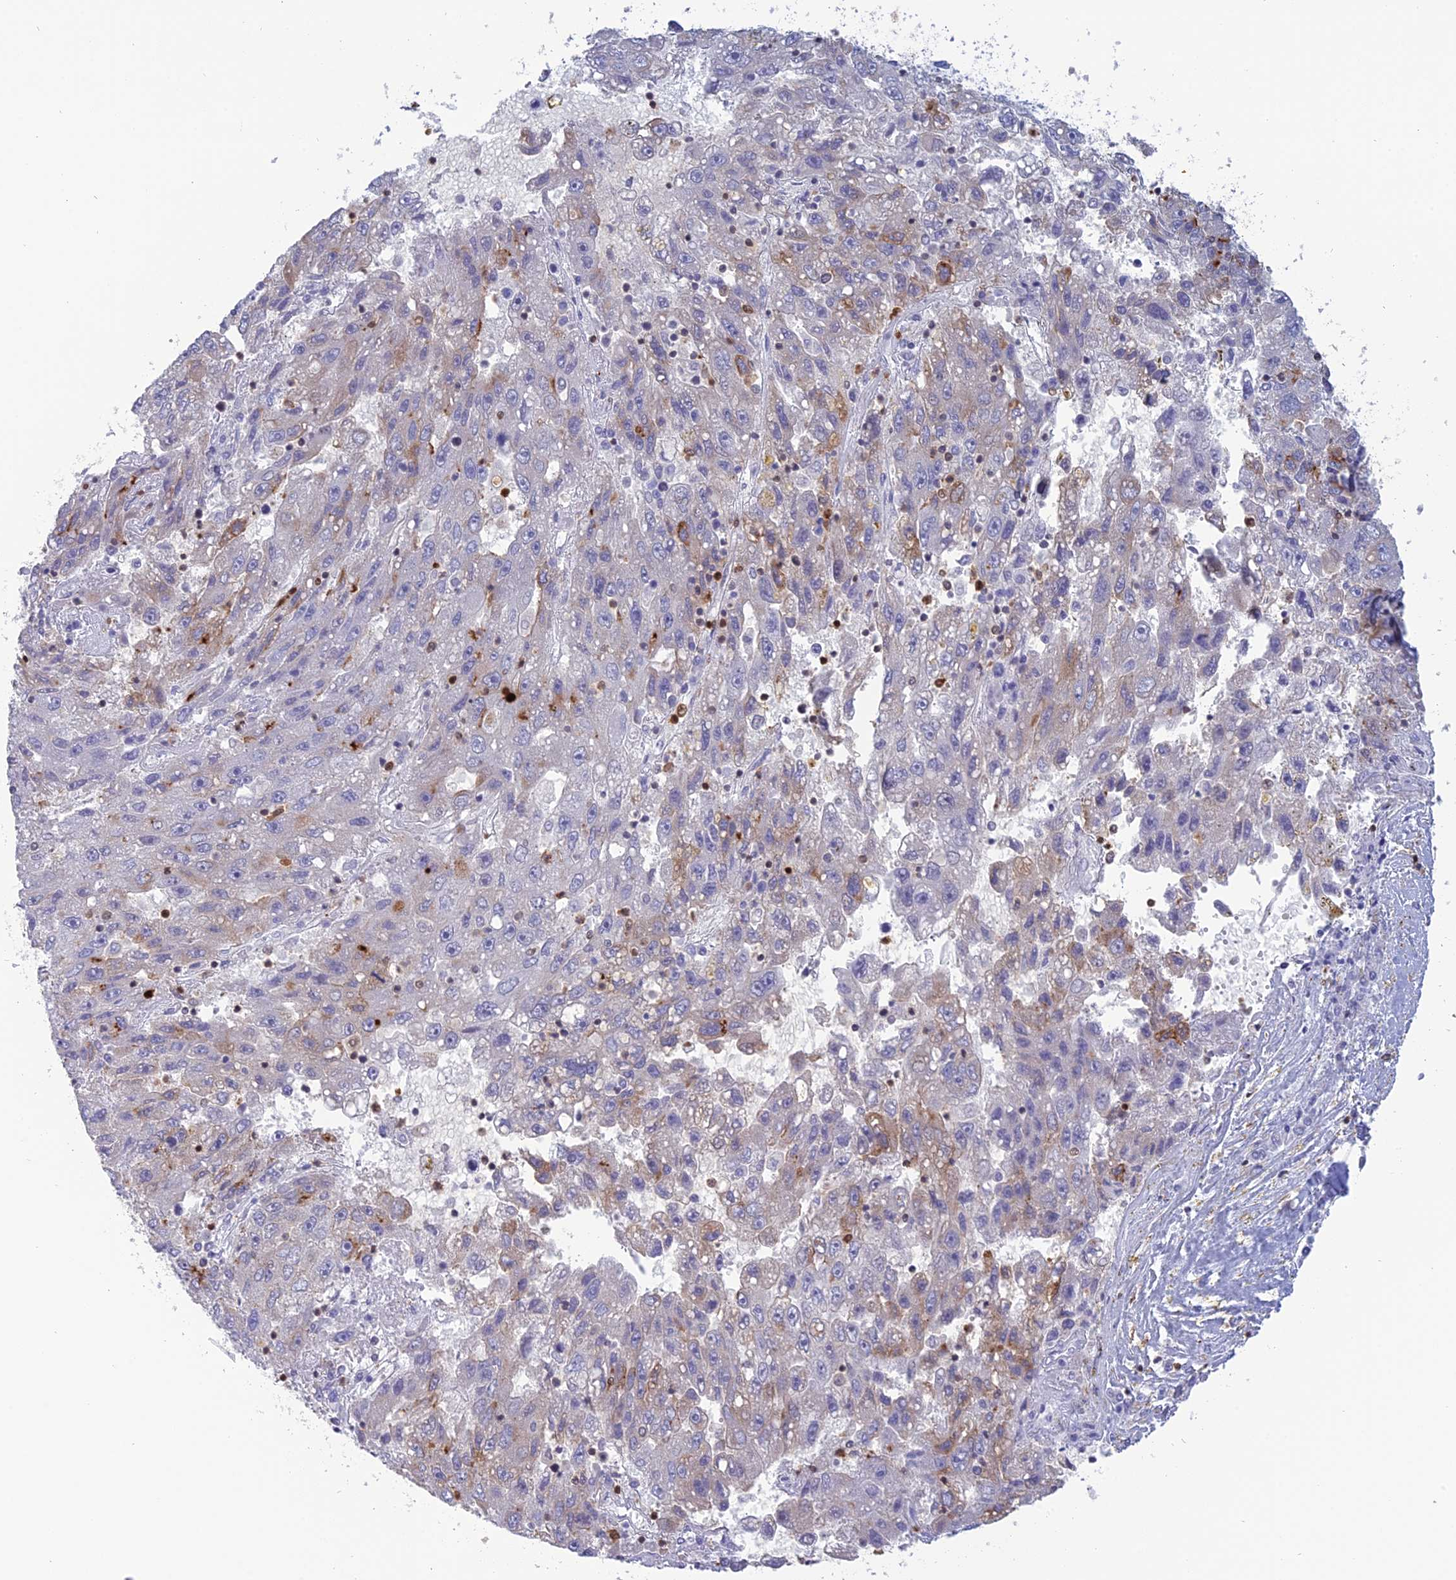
{"staining": {"intensity": "weak", "quantity": "<25%", "location": "cytoplasmic/membranous"}, "tissue": "liver cancer", "cell_type": "Tumor cells", "image_type": "cancer", "snomed": [{"axis": "morphology", "description": "Carcinoma, Hepatocellular, NOS"}, {"axis": "topography", "description": "Liver"}], "caption": "High magnification brightfield microscopy of liver cancer (hepatocellular carcinoma) stained with DAB (brown) and counterstained with hematoxylin (blue): tumor cells show no significant staining. (DAB IHC visualized using brightfield microscopy, high magnification).", "gene": "PGBD4", "patient": {"sex": "male", "age": 49}}